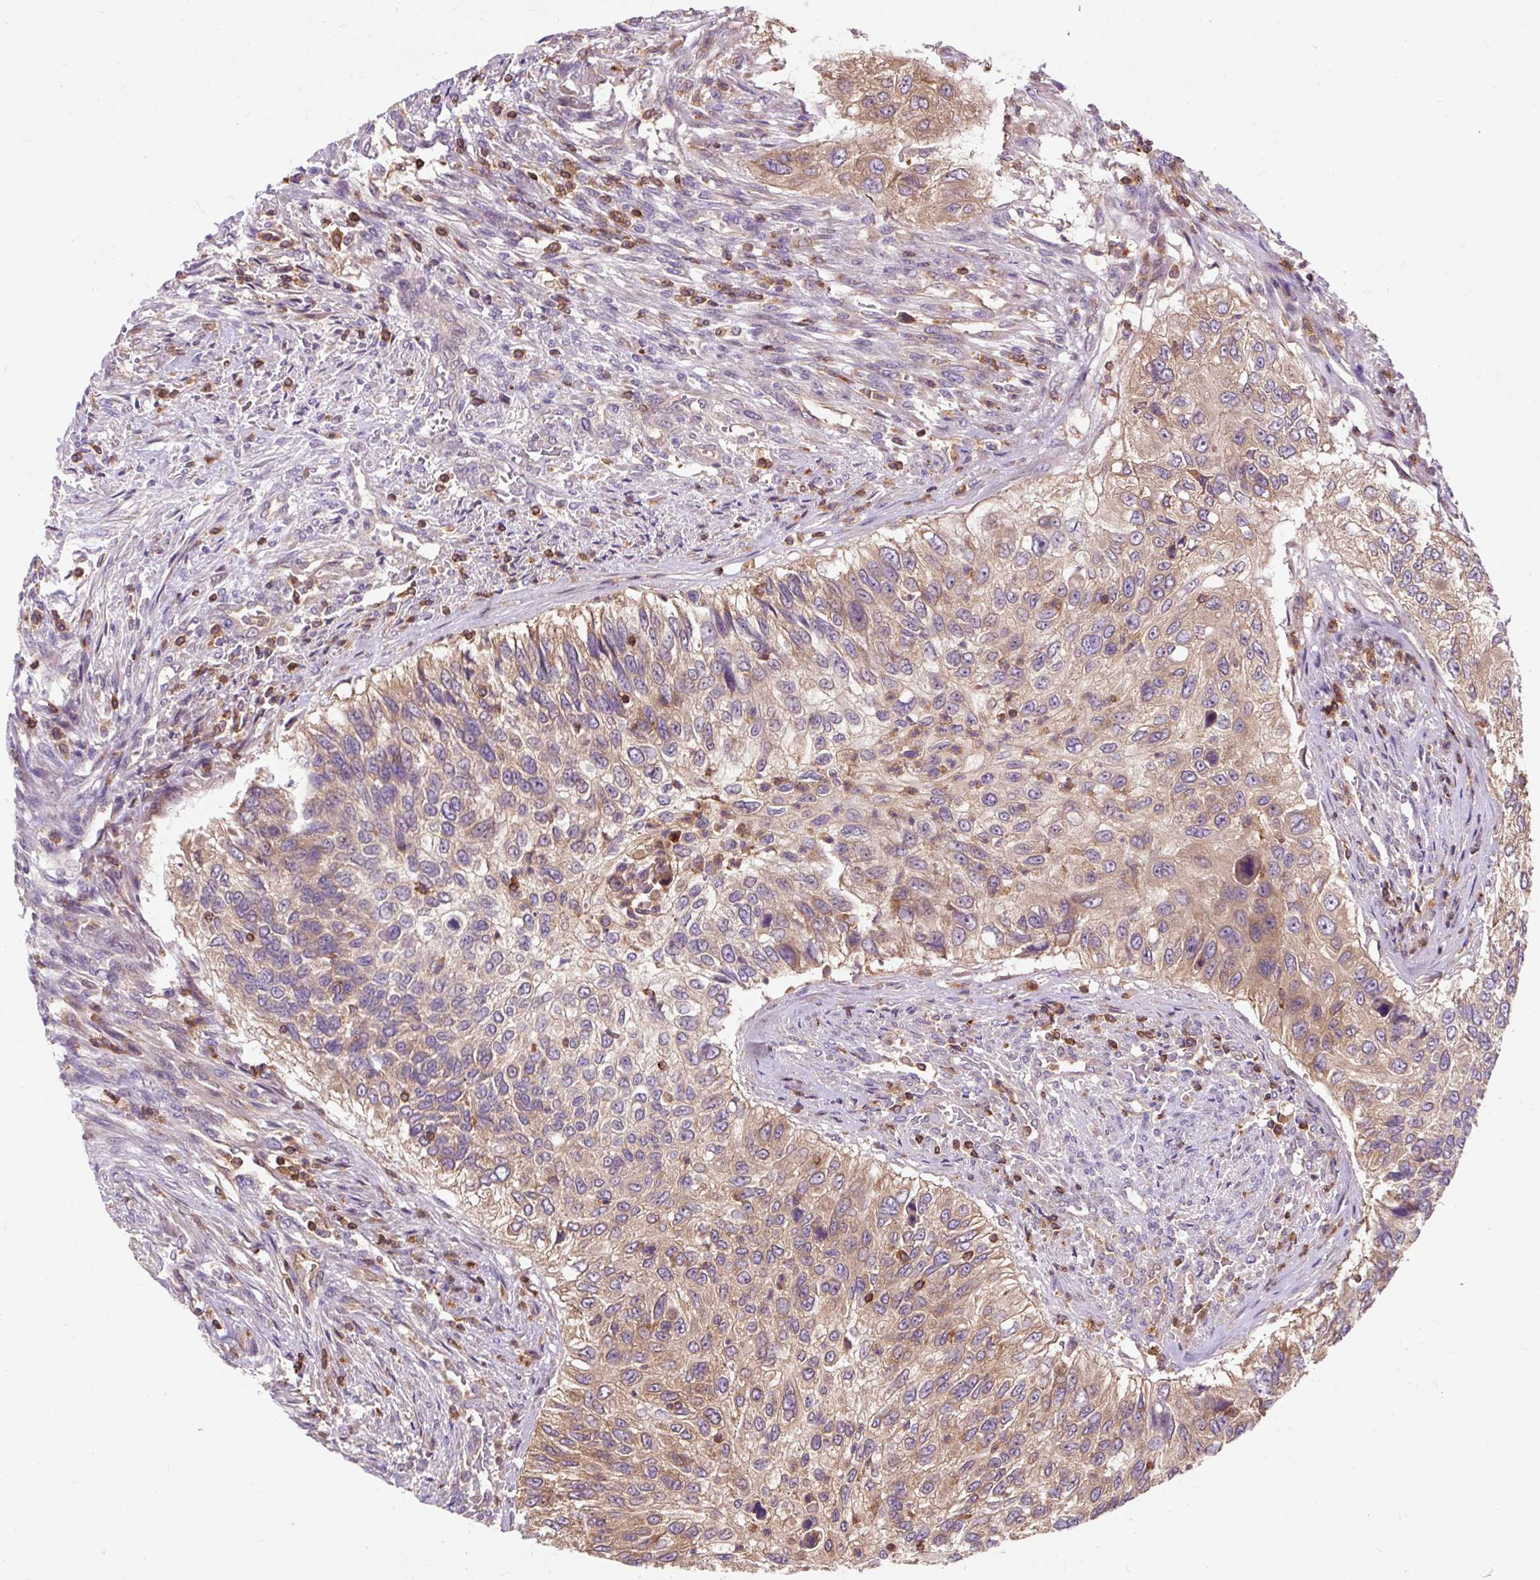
{"staining": {"intensity": "moderate", "quantity": ">75%", "location": "cytoplasmic/membranous"}, "tissue": "urothelial cancer", "cell_type": "Tumor cells", "image_type": "cancer", "snomed": [{"axis": "morphology", "description": "Urothelial carcinoma, High grade"}, {"axis": "topography", "description": "Urinary bladder"}], "caption": "Protein staining by immunohistochemistry displays moderate cytoplasmic/membranous expression in about >75% of tumor cells in urothelial cancer.", "gene": "CISD3", "patient": {"sex": "female", "age": 60}}